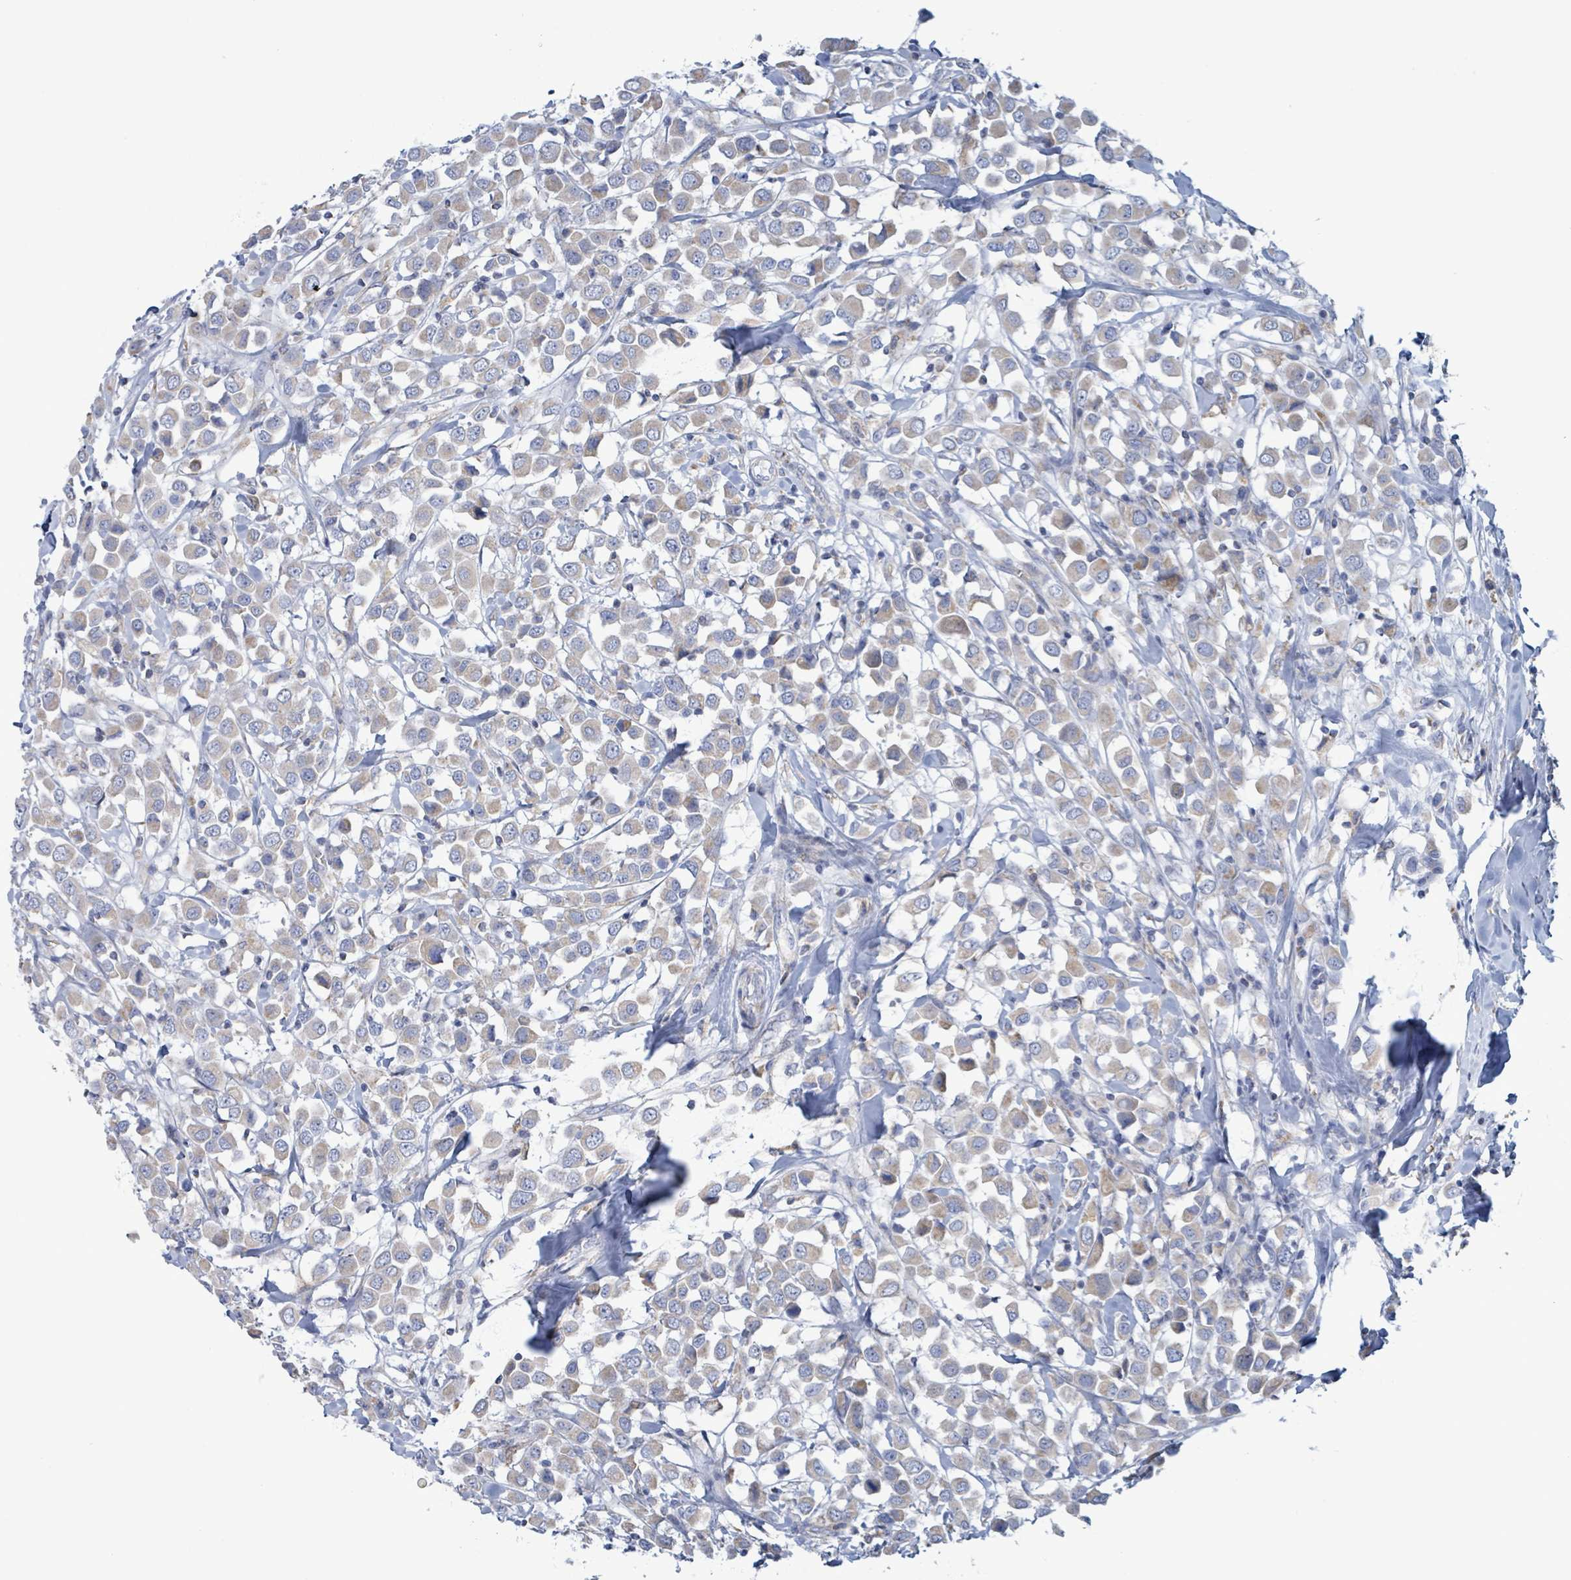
{"staining": {"intensity": "weak", "quantity": "25%-75%", "location": "cytoplasmic/membranous"}, "tissue": "breast cancer", "cell_type": "Tumor cells", "image_type": "cancer", "snomed": [{"axis": "morphology", "description": "Duct carcinoma"}, {"axis": "topography", "description": "Breast"}], "caption": "Brown immunohistochemical staining in breast cancer displays weak cytoplasmic/membranous positivity in approximately 25%-75% of tumor cells. (DAB IHC, brown staining for protein, blue staining for nuclei).", "gene": "AKR1C4", "patient": {"sex": "female", "age": 61}}